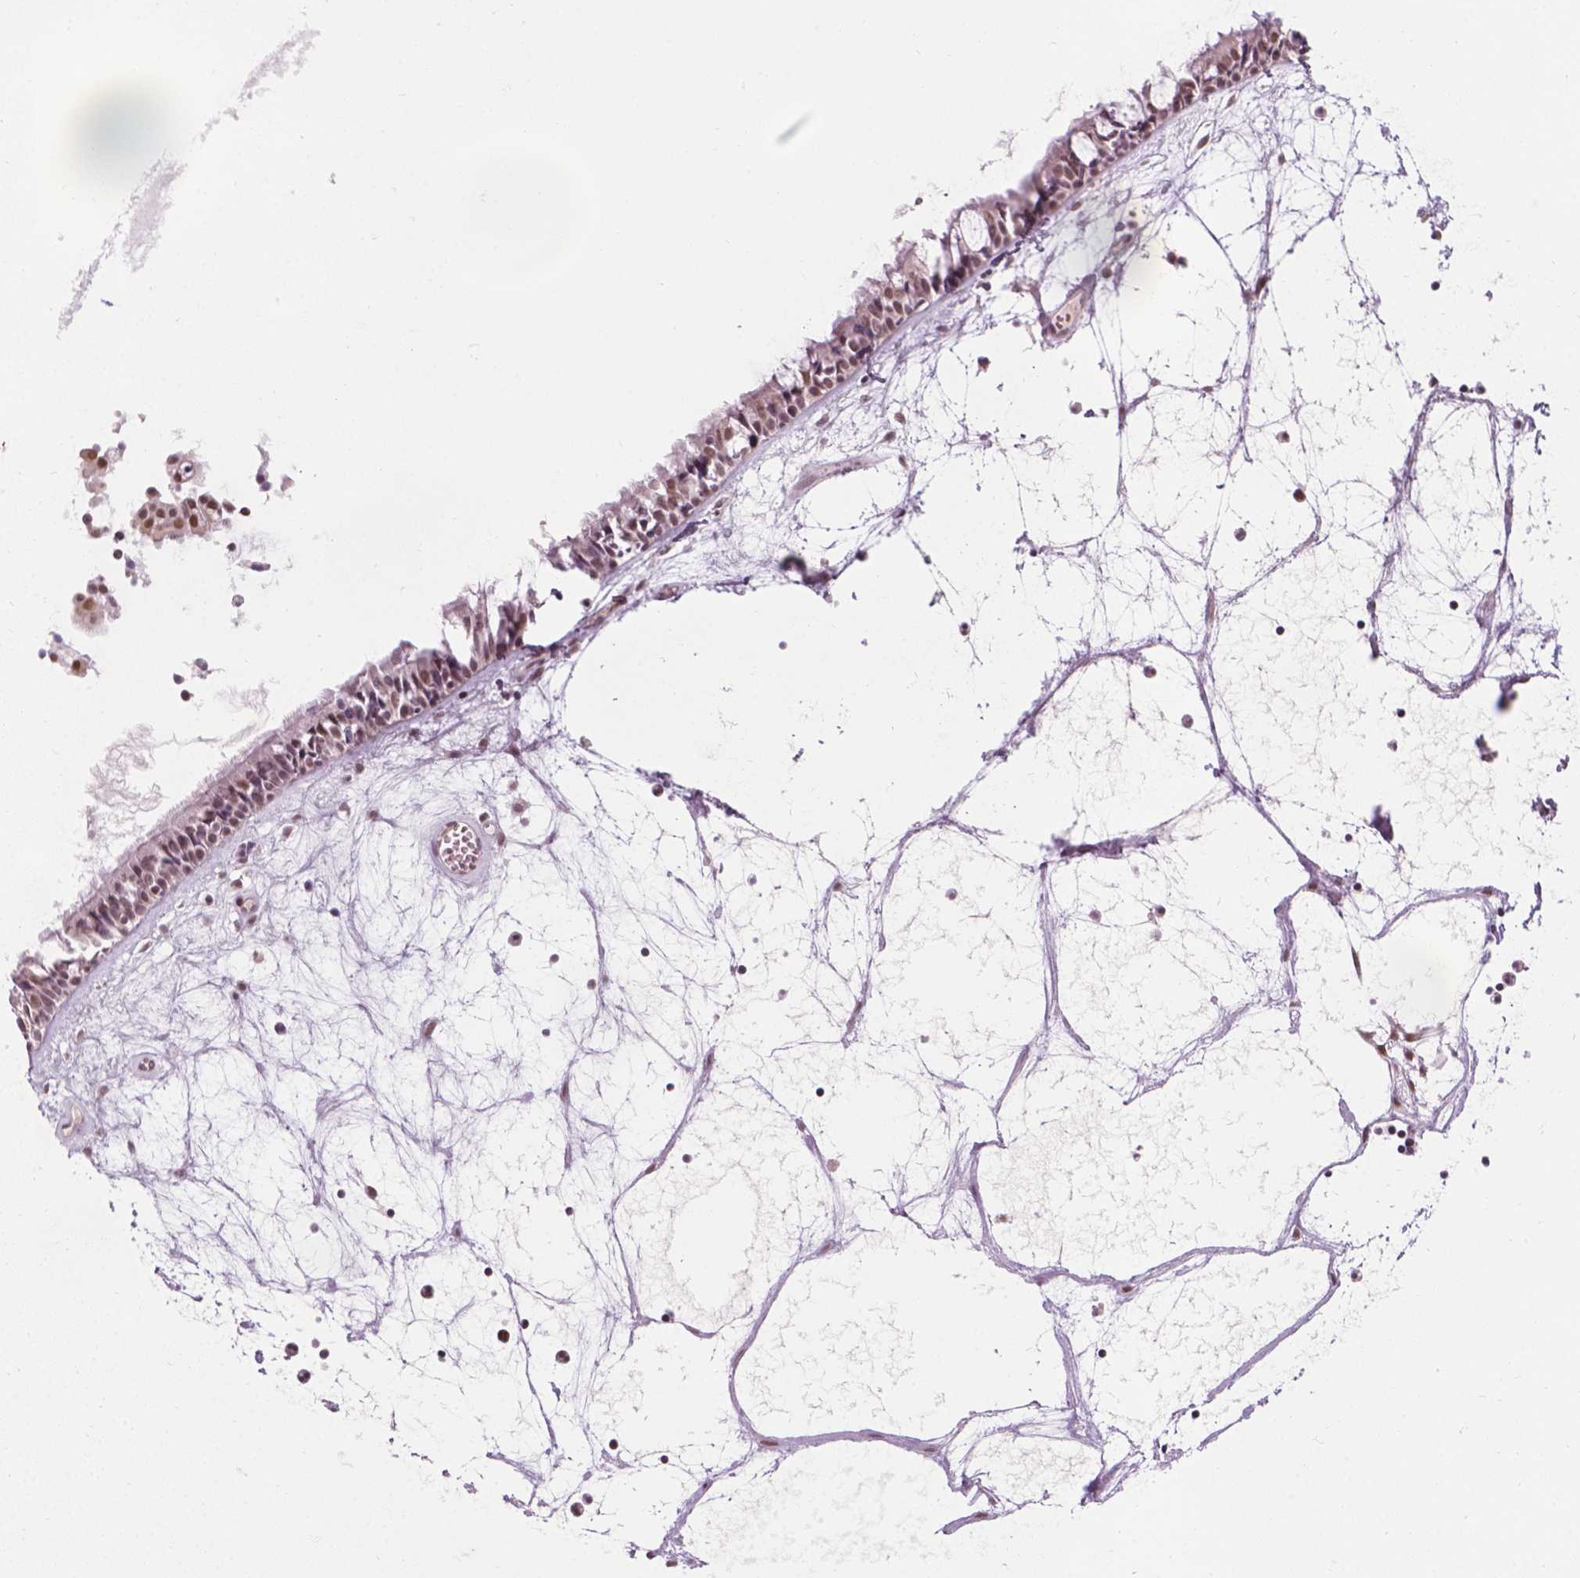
{"staining": {"intensity": "weak", "quantity": ">75%", "location": "nuclear"}, "tissue": "nasopharynx", "cell_type": "Respiratory epithelial cells", "image_type": "normal", "snomed": [{"axis": "morphology", "description": "Normal tissue, NOS"}, {"axis": "topography", "description": "Nasopharynx"}], "caption": "Weak nuclear staining for a protein is present in approximately >75% of respiratory epithelial cells of normal nasopharynx using IHC.", "gene": "CDKN1C", "patient": {"sex": "male", "age": 31}}